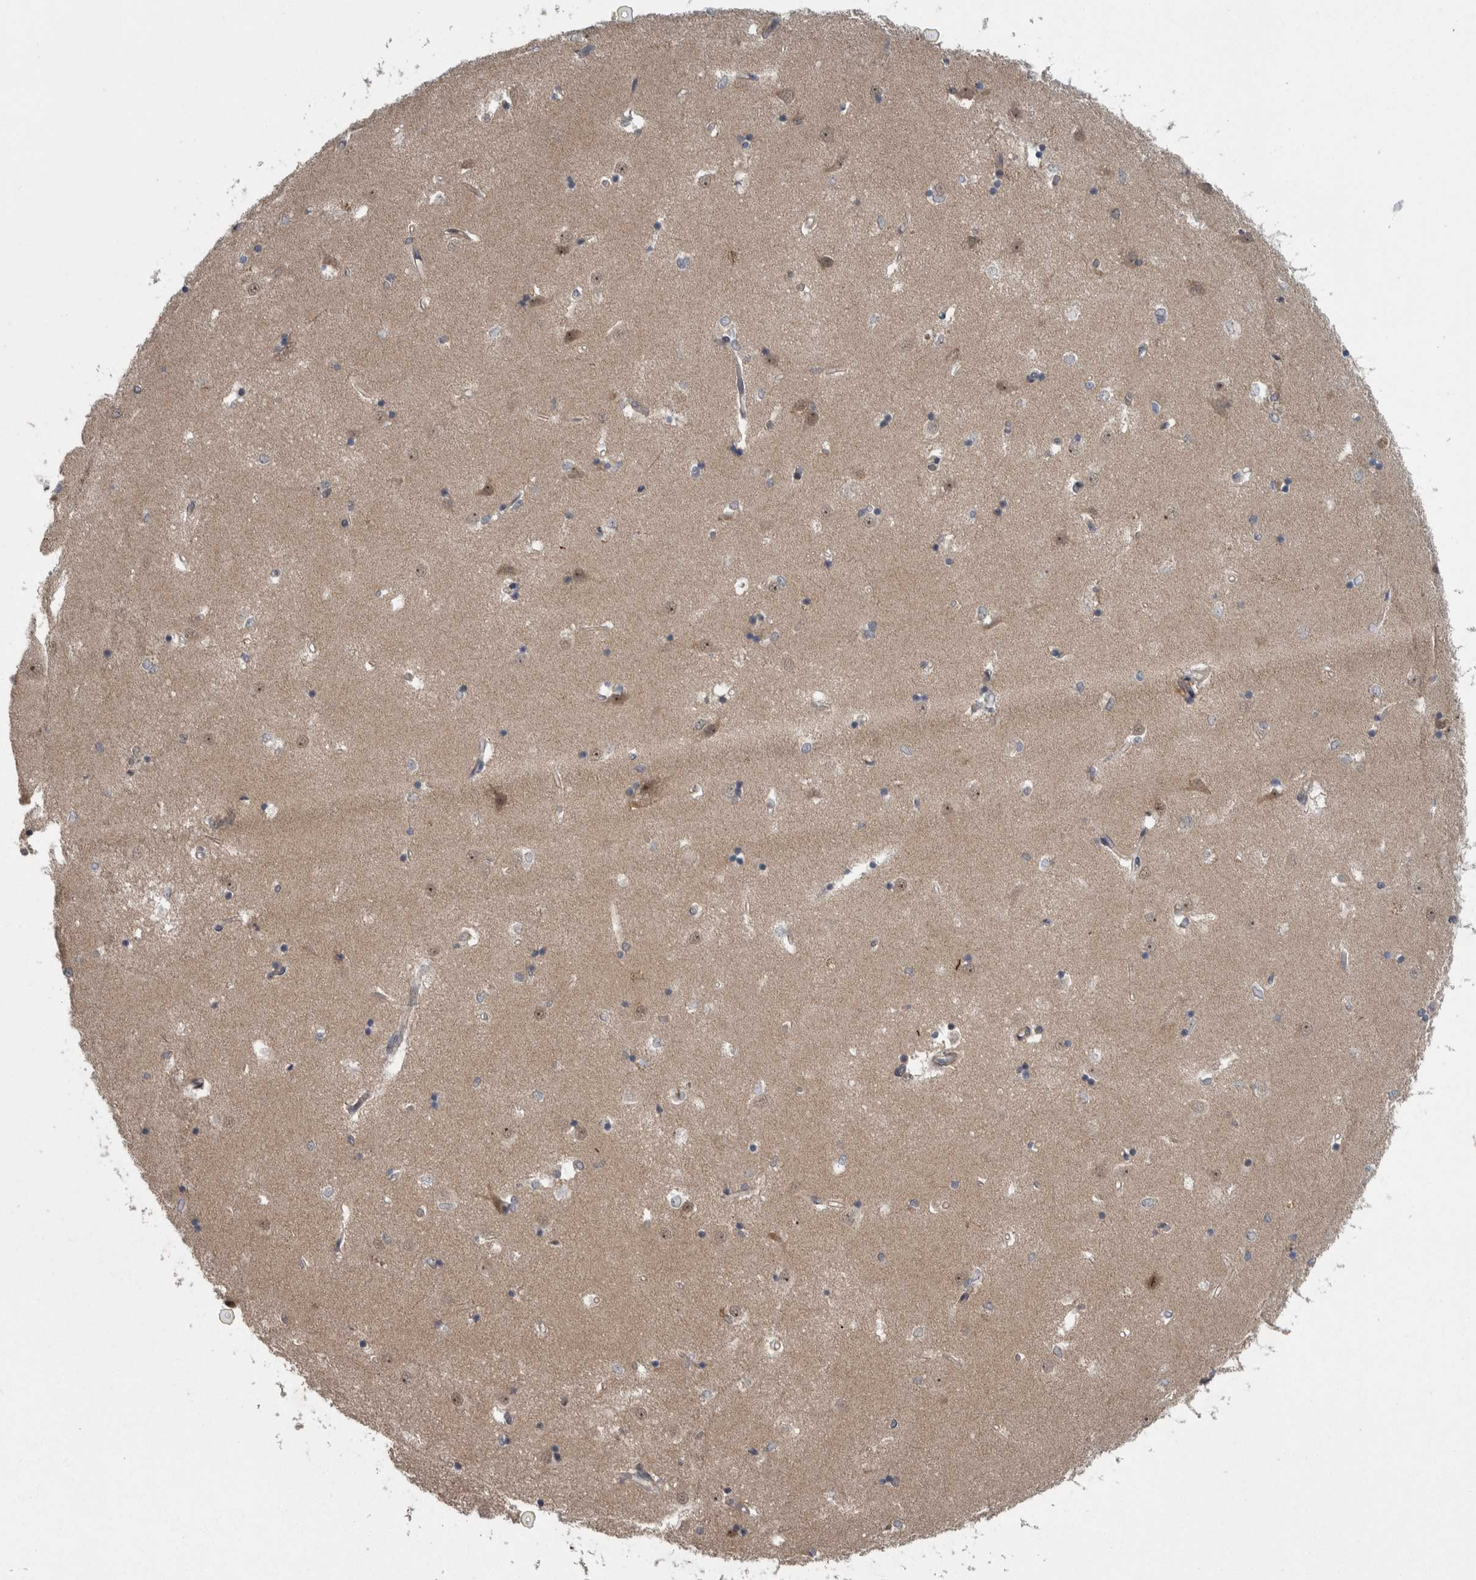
{"staining": {"intensity": "weak", "quantity": "25%-75%", "location": "cytoplasmic/membranous"}, "tissue": "caudate", "cell_type": "Glial cells", "image_type": "normal", "snomed": [{"axis": "morphology", "description": "Normal tissue, NOS"}, {"axis": "topography", "description": "Lateral ventricle wall"}], "caption": "Immunohistochemistry of normal caudate demonstrates low levels of weak cytoplasmic/membranous staining in approximately 25%-75% of glial cells.", "gene": "CWC27", "patient": {"sex": "male", "age": 45}}